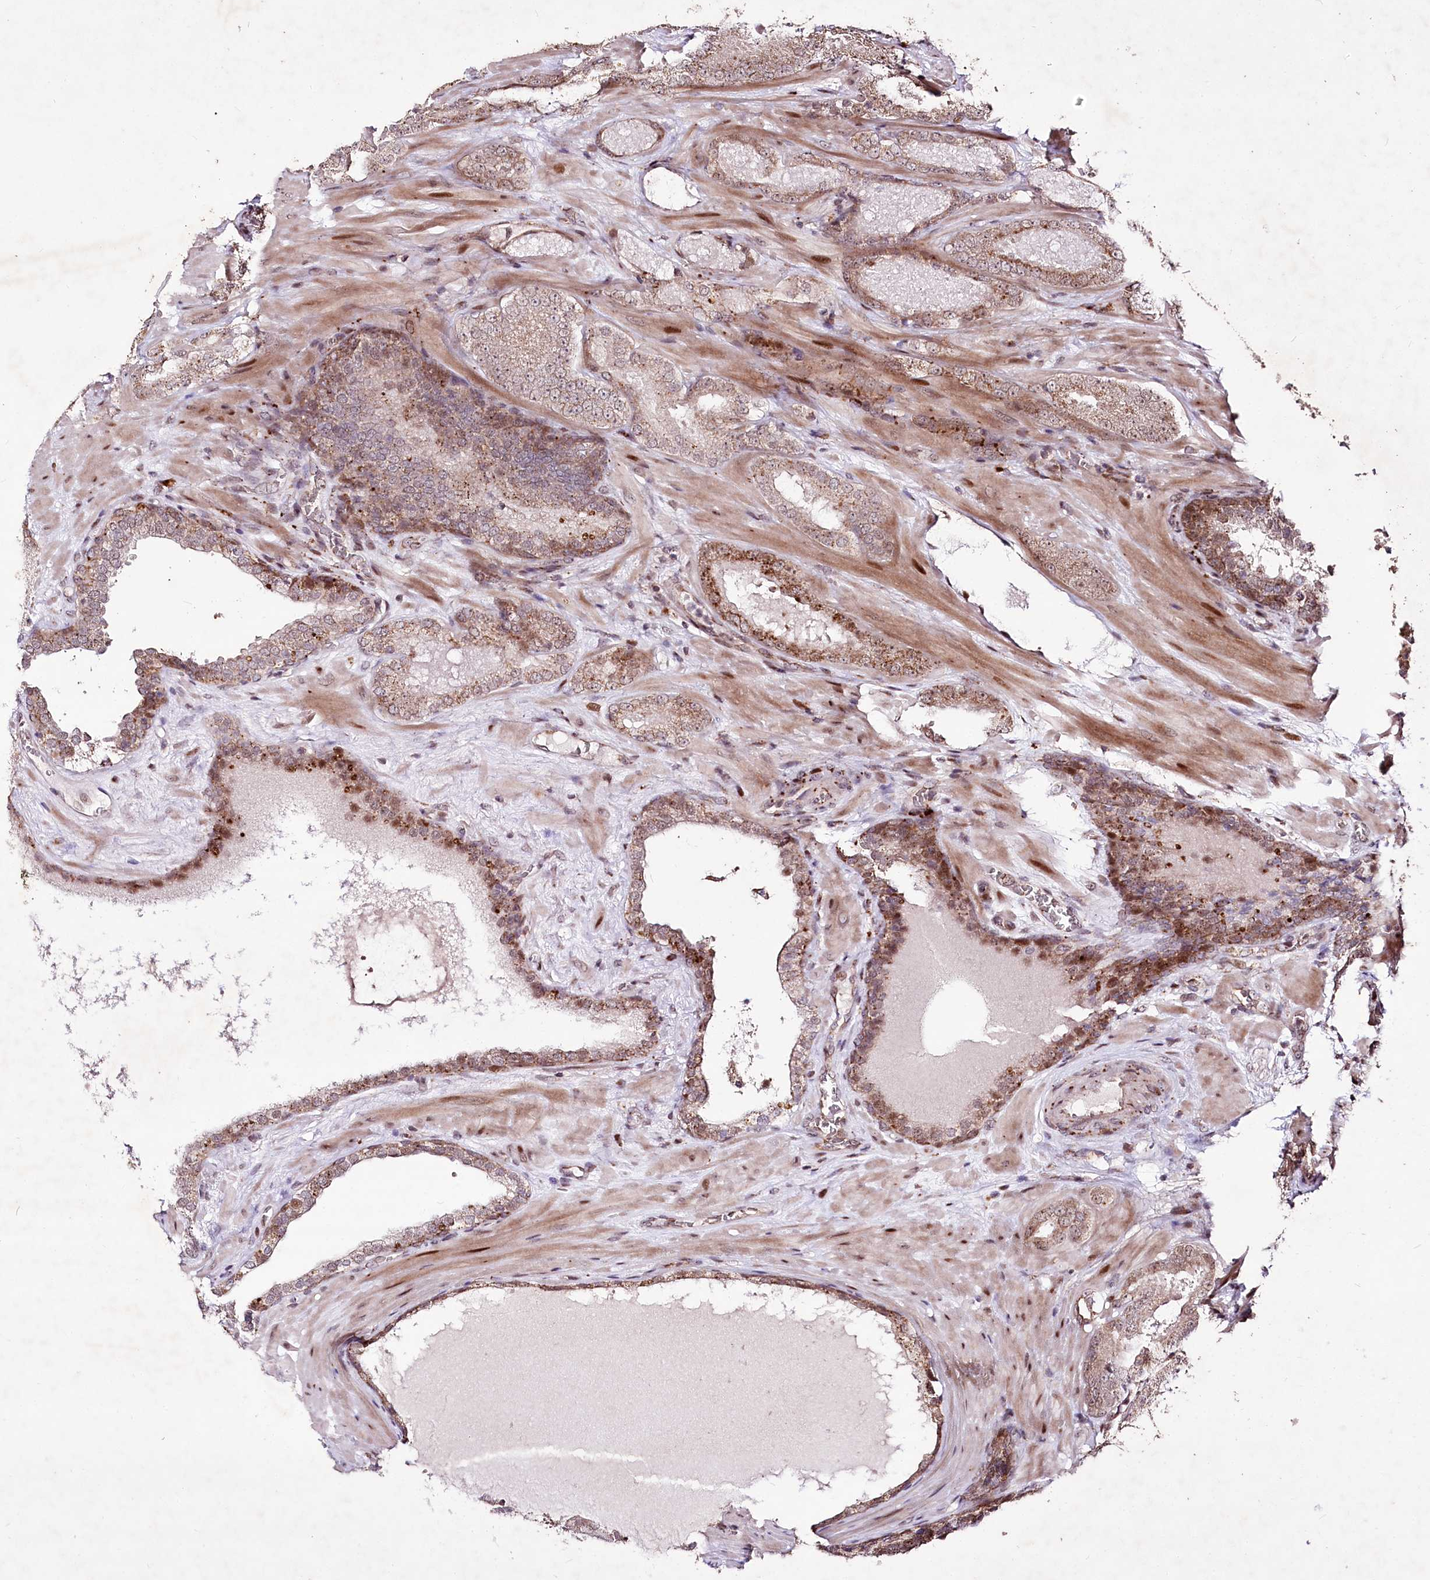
{"staining": {"intensity": "moderate", "quantity": ">75%", "location": "cytoplasmic/membranous,nuclear"}, "tissue": "prostate cancer", "cell_type": "Tumor cells", "image_type": "cancer", "snomed": [{"axis": "morphology", "description": "Adenocarcinoma, High grade"}, {"axis": "topography", "description": "Prostate"}], "caption": "Immunohistochemical staining of prostate cancer demonstrates medium levels of moderate cytoplasmic/membranous and nuclear staining in approximately >75% of tumor cells.", "gene": "CARD19", "patient": {"sex": "male", "age": 60}}